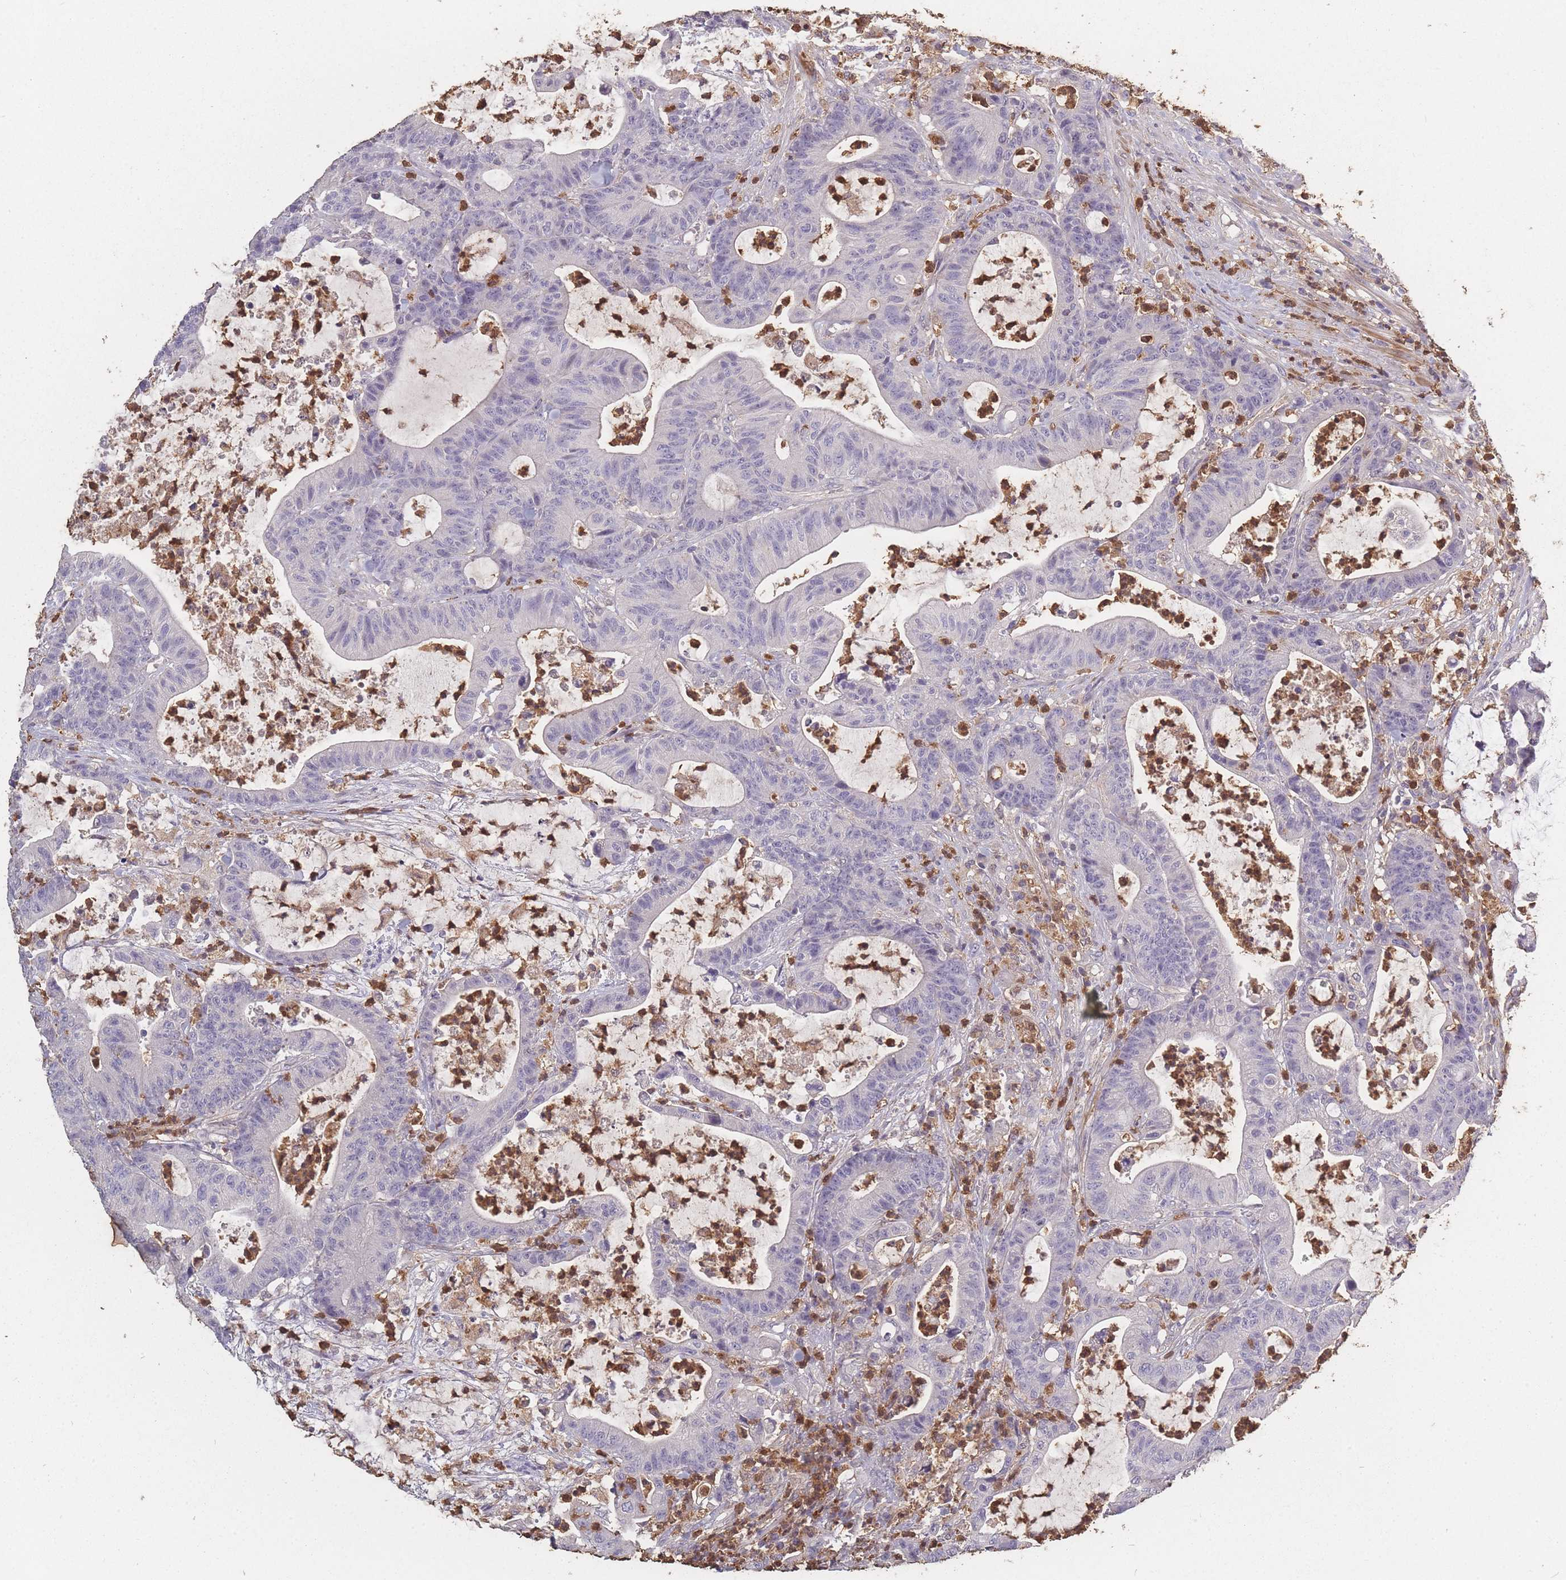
{"staining": {"intensity": "negative", "quantity": "none", "location": "none"}, "tissue": "colorectal cancer", "cell_type": "Tumor cells", "image_type": "cancer", "snomed": [{"axis": "morphology", "description": "Adenocarcinoma, NOS"}, {"axis": "topography", "description": "Colon"}], "caption": "Tumor cells show no significant staining in colorectal adenocarcinoma. (Stains: DAB (3,3'-diaminobenzidine) immunohistochemistry (IHC) with hematoxylin counter stain, Microscopy: brightfield microscopy at high magnification).", "gene": "BST1", "patient": {"sex": "female", "age": 84}}